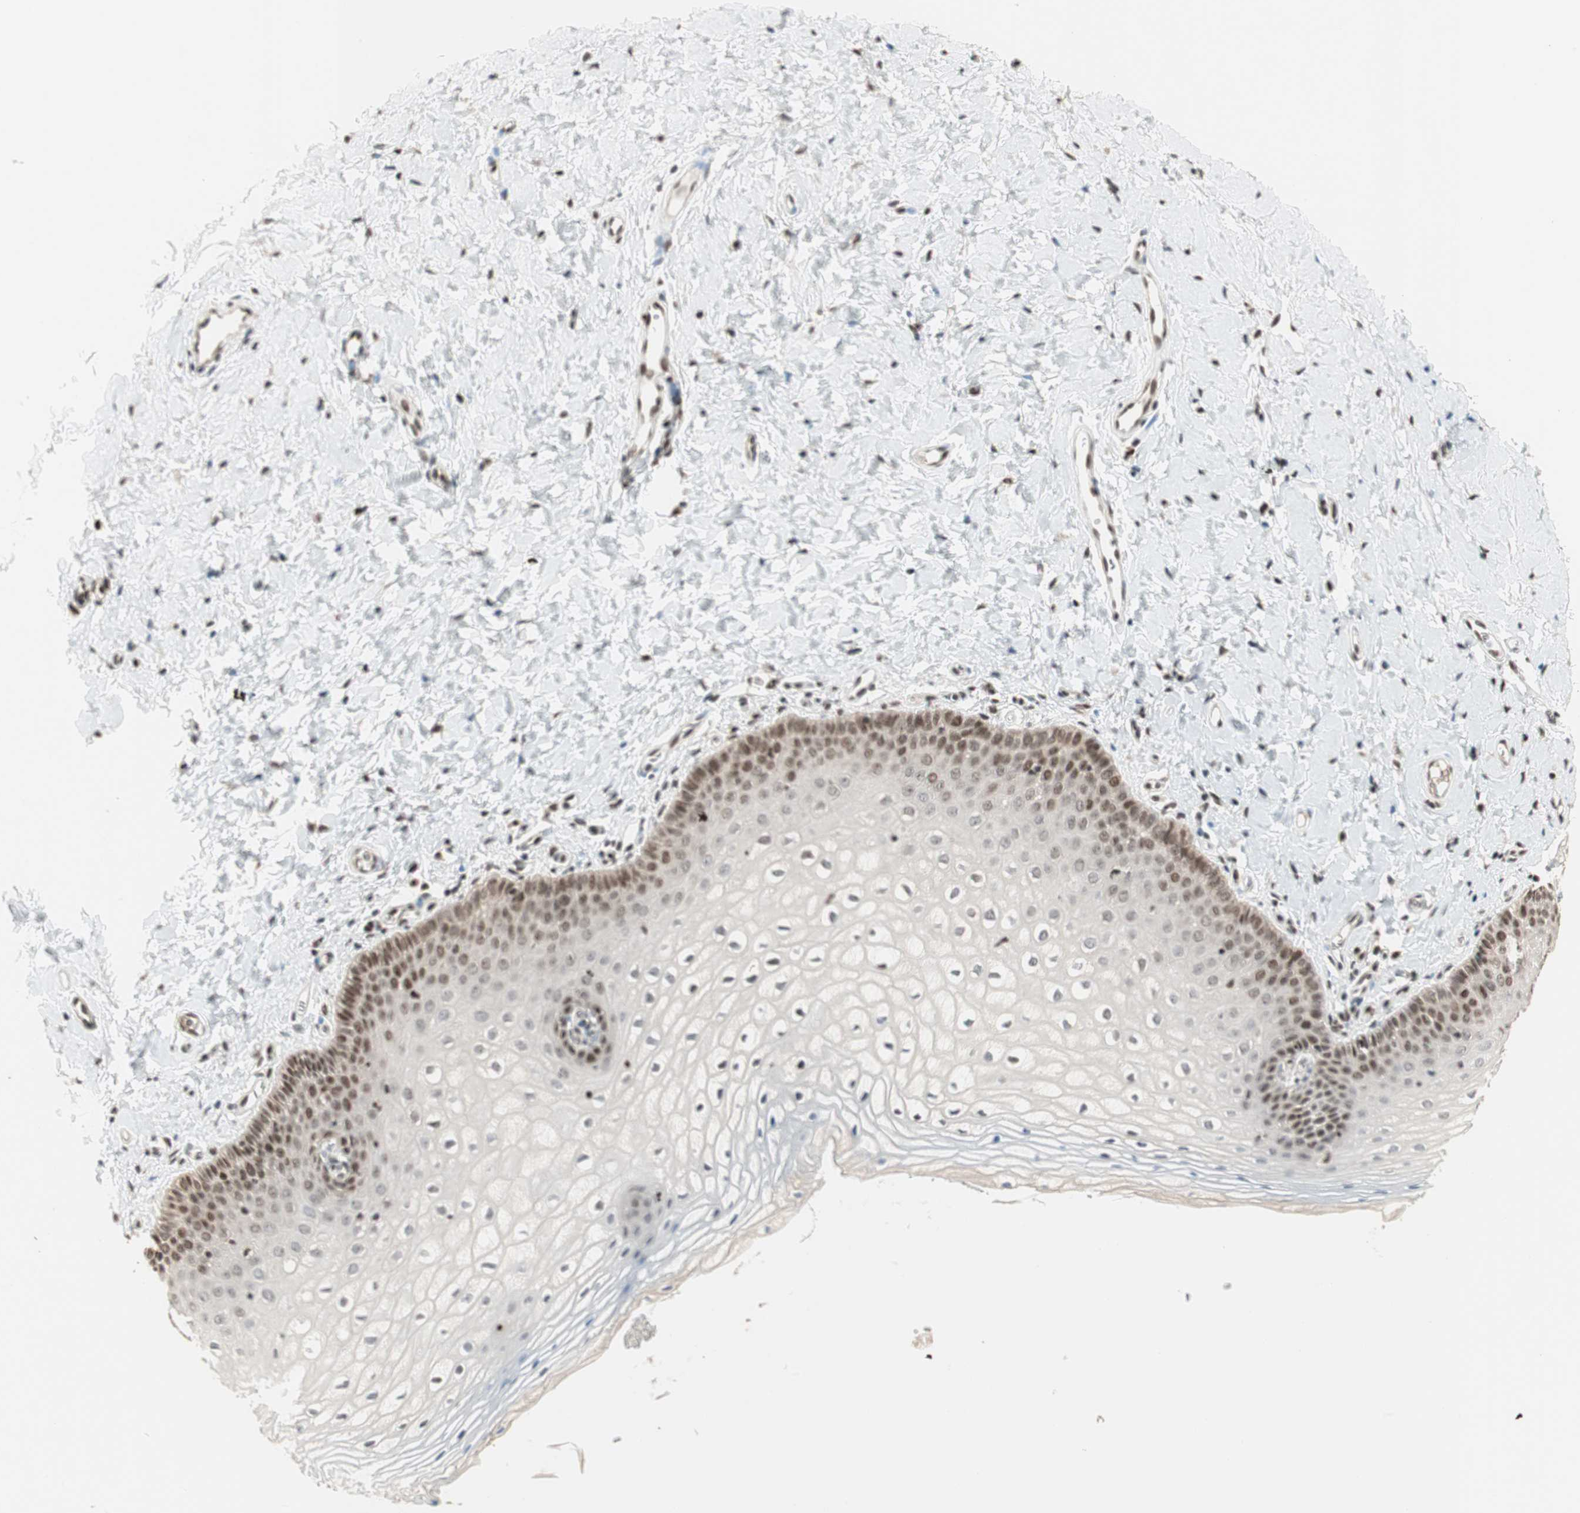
{"staining": {"intensity": "moderate", "quantity": "25%-75%", "location": "nuclear"}, "tissue": "vagina", "cell_type": "Squamous epithelial cells", "image_type": "normal", "snomed": [{"axis": "morphology", "description": "Normal tissue, NOS"}, {"axis": "topography", "description": "Vagina"}], "caption": "Normal vagina shows moderate nuclear staining in about 25%-75% of squamous epithelial cells.", "gene": "MDC1", "patient": {"sex": "female", "age": 55}}